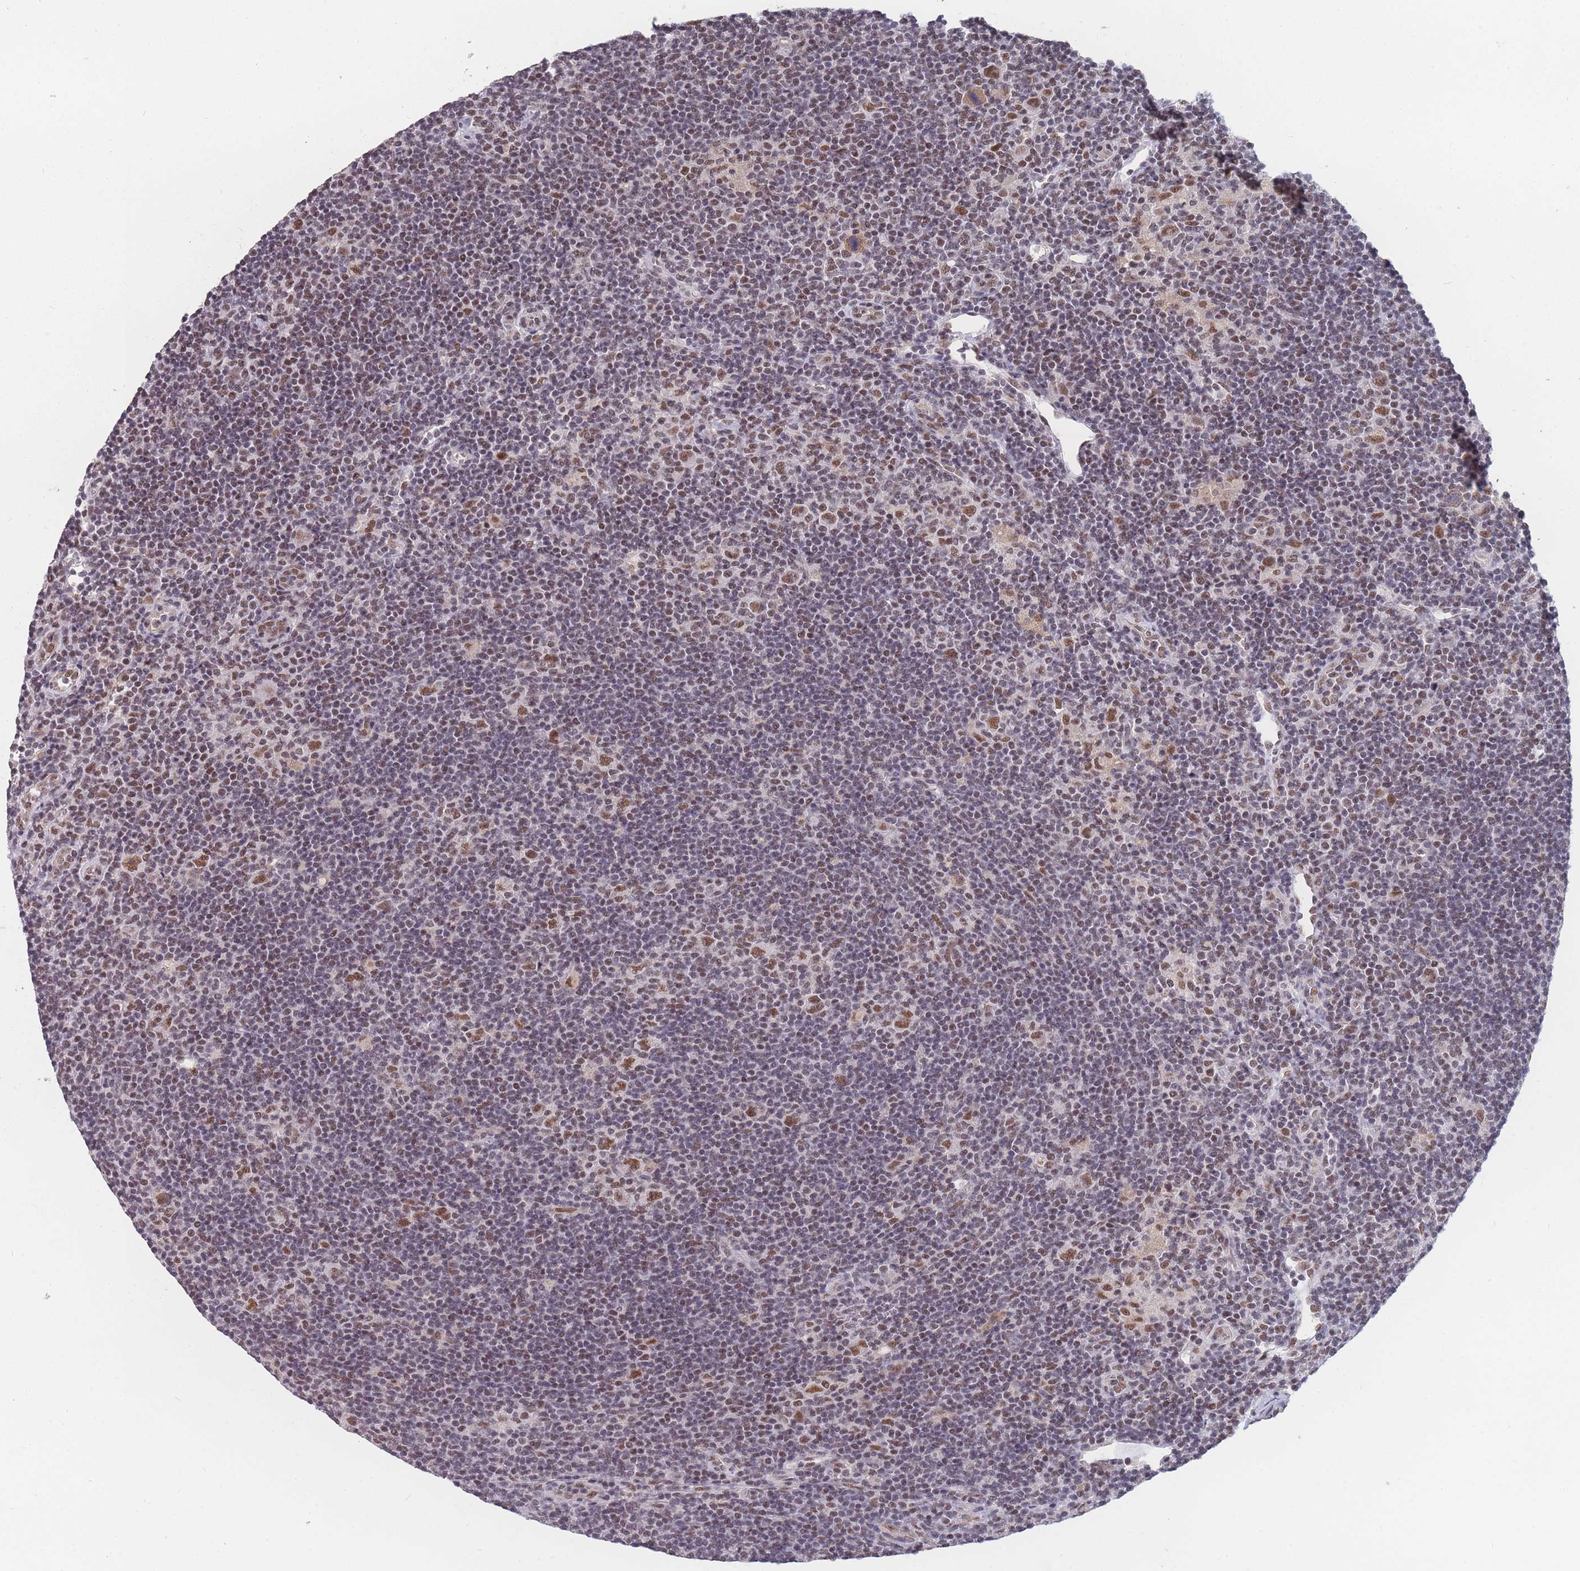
{"staining": {"intensity": "moderate", "quantity": ">75%", "location": "nuclear"}, "tissue": "lymphoma", "cell_type": "Tumor cells", "image_type": "cancer", "snomed": [{"axis": "morphology", "description": "Hodgkin's disease, NOS"}, {"axis": "topography", "description": "Lymph node"}], "caption": "A histopathology image of human lymphoma stained for a protein displays moderate nuclear brown staining in tumor cells.", "gene": "SNRPA1", "patient": {"sex": "female", "age": 57}}